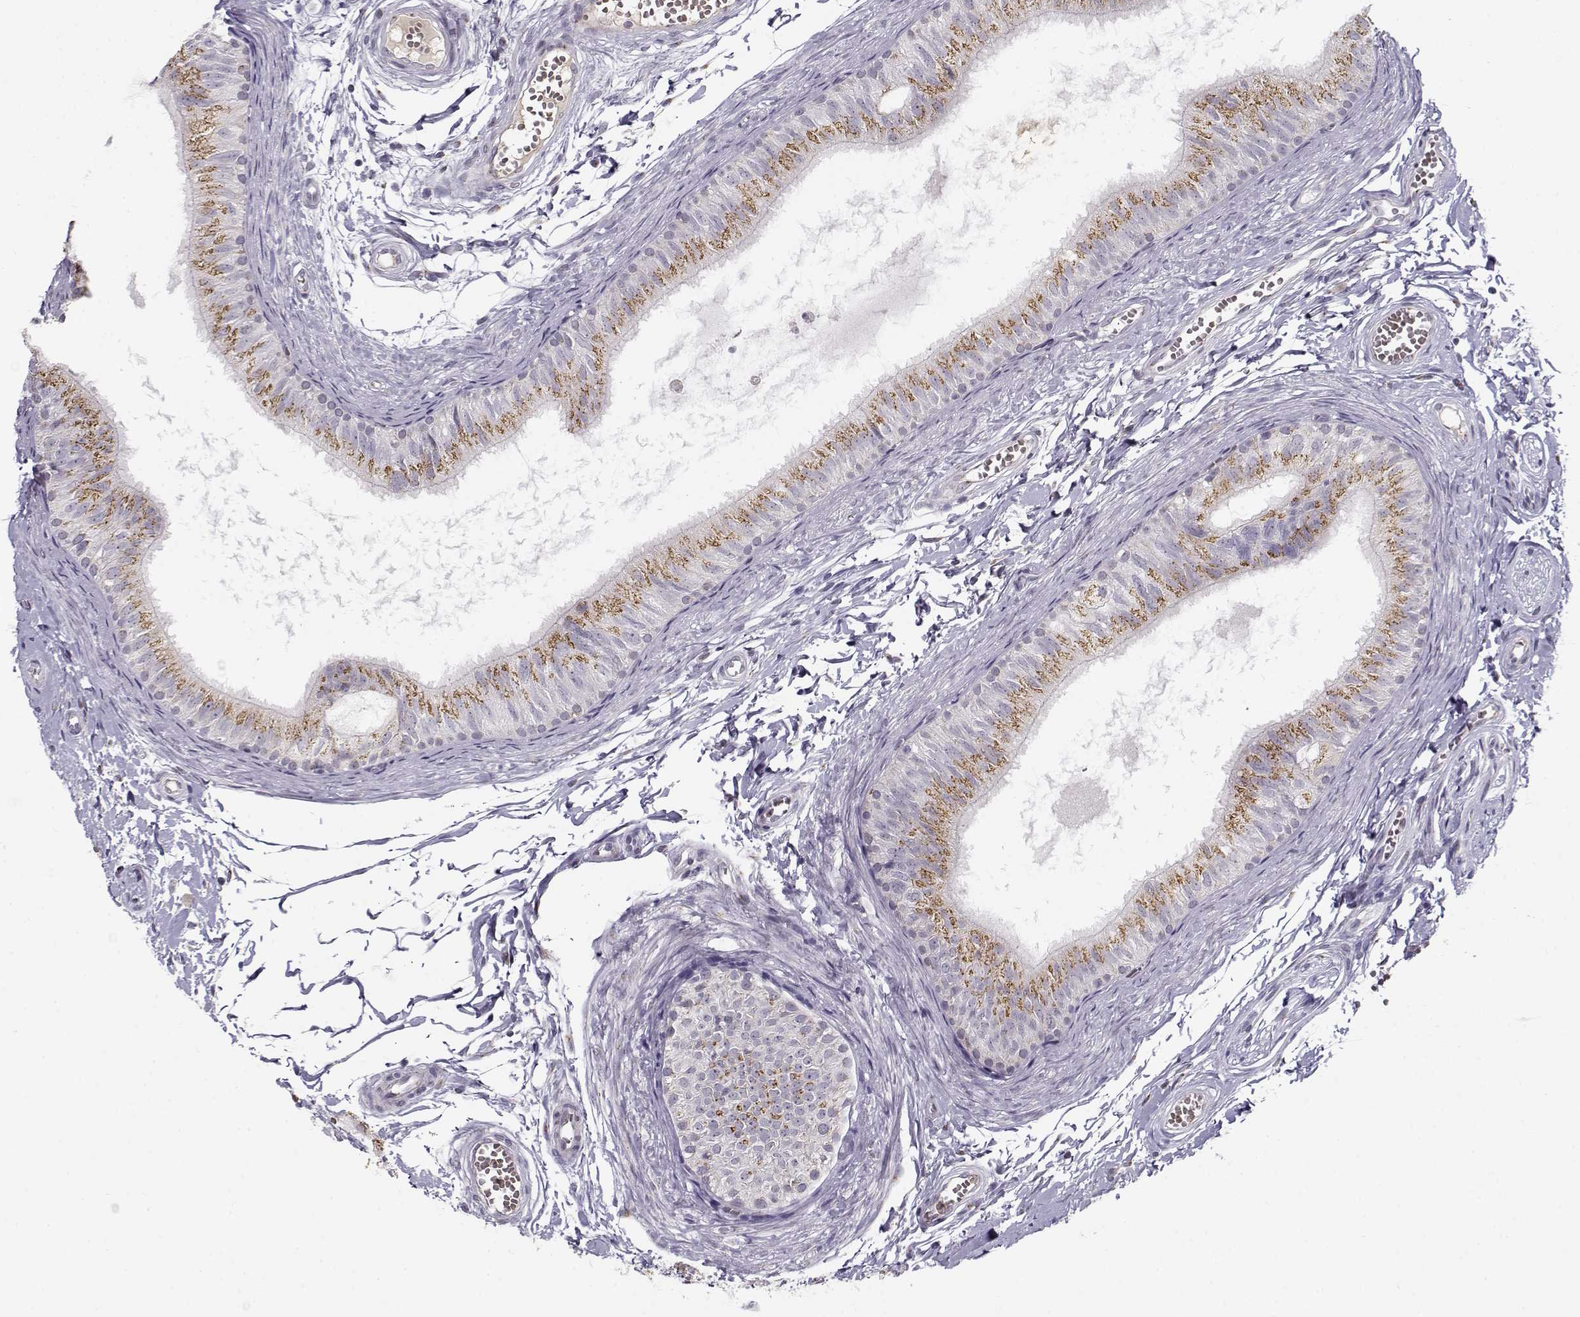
{"staining": {"intensity": "moderate", "quantity": ">75%", "location": "cytoplasmic/membranous"}, "tissue": "epididymis", "cell_type": "Glandular cells", "image_type": "normal", "snomed": [{"axis": "morphology", "description": "Normal tissue, NOS"}, {"axis": "topography", "description": "Epididymis"}], "caption": "High-magnification brightfield microscopy of unremarkable epididymis stained with DAB (brown) and counterstained with hematoxylin (blue). glandular cells exhibit moderate cytoplasmic/membranous staining is appreciated in about>75% of cells.", "gene": "SLC4A5", "patient": {"sex": "male", "age": 22}}